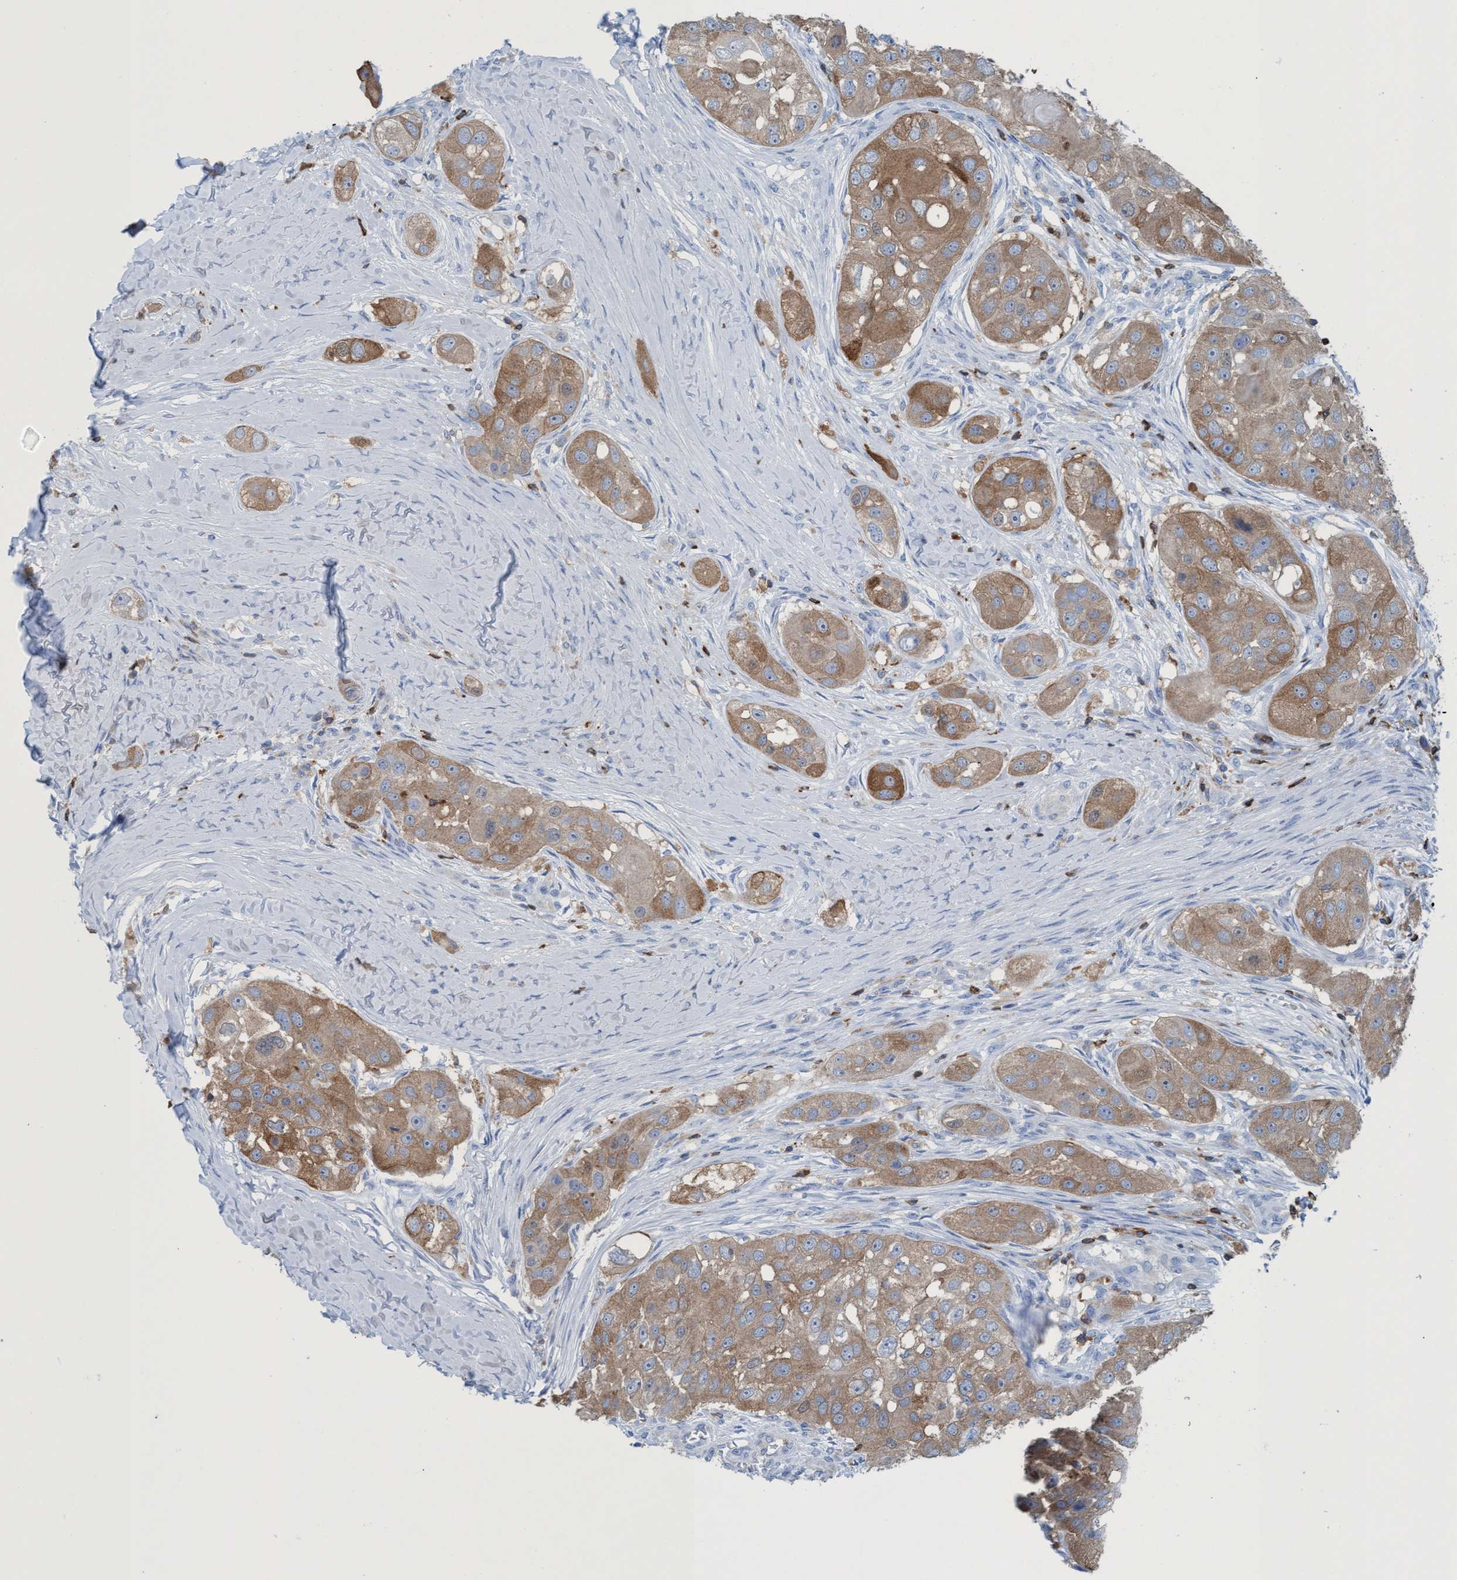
{"staining": {"intensity": "moderate", "quantity": ">75%", "location": "cytoplasmic/membranous"}, "tissue": "head and neck cancer", "cell_type": "Tumor cells", "image_type": "cancer", "snomed": [{"axis": "morphology", "description": "Normal tissue, NOS"}, {"axis": "morphology", "description": "Squamous cell carcinoma, NOS"}, {"axis": "topography", "description": "Skeletal muscle"}, {"axis": "topography", "description": "Head-Neck"}], "caption": "Protein staining exhibits moderate cytoplasmic/membranous staining in about >75% of tumor cells in squamous cell carcinoma (head and neck). (DAB = brown stain, brightfield microscopy at high magnification).", "gene": "EZR", "patient": {"sex": "male", "age": 51}}